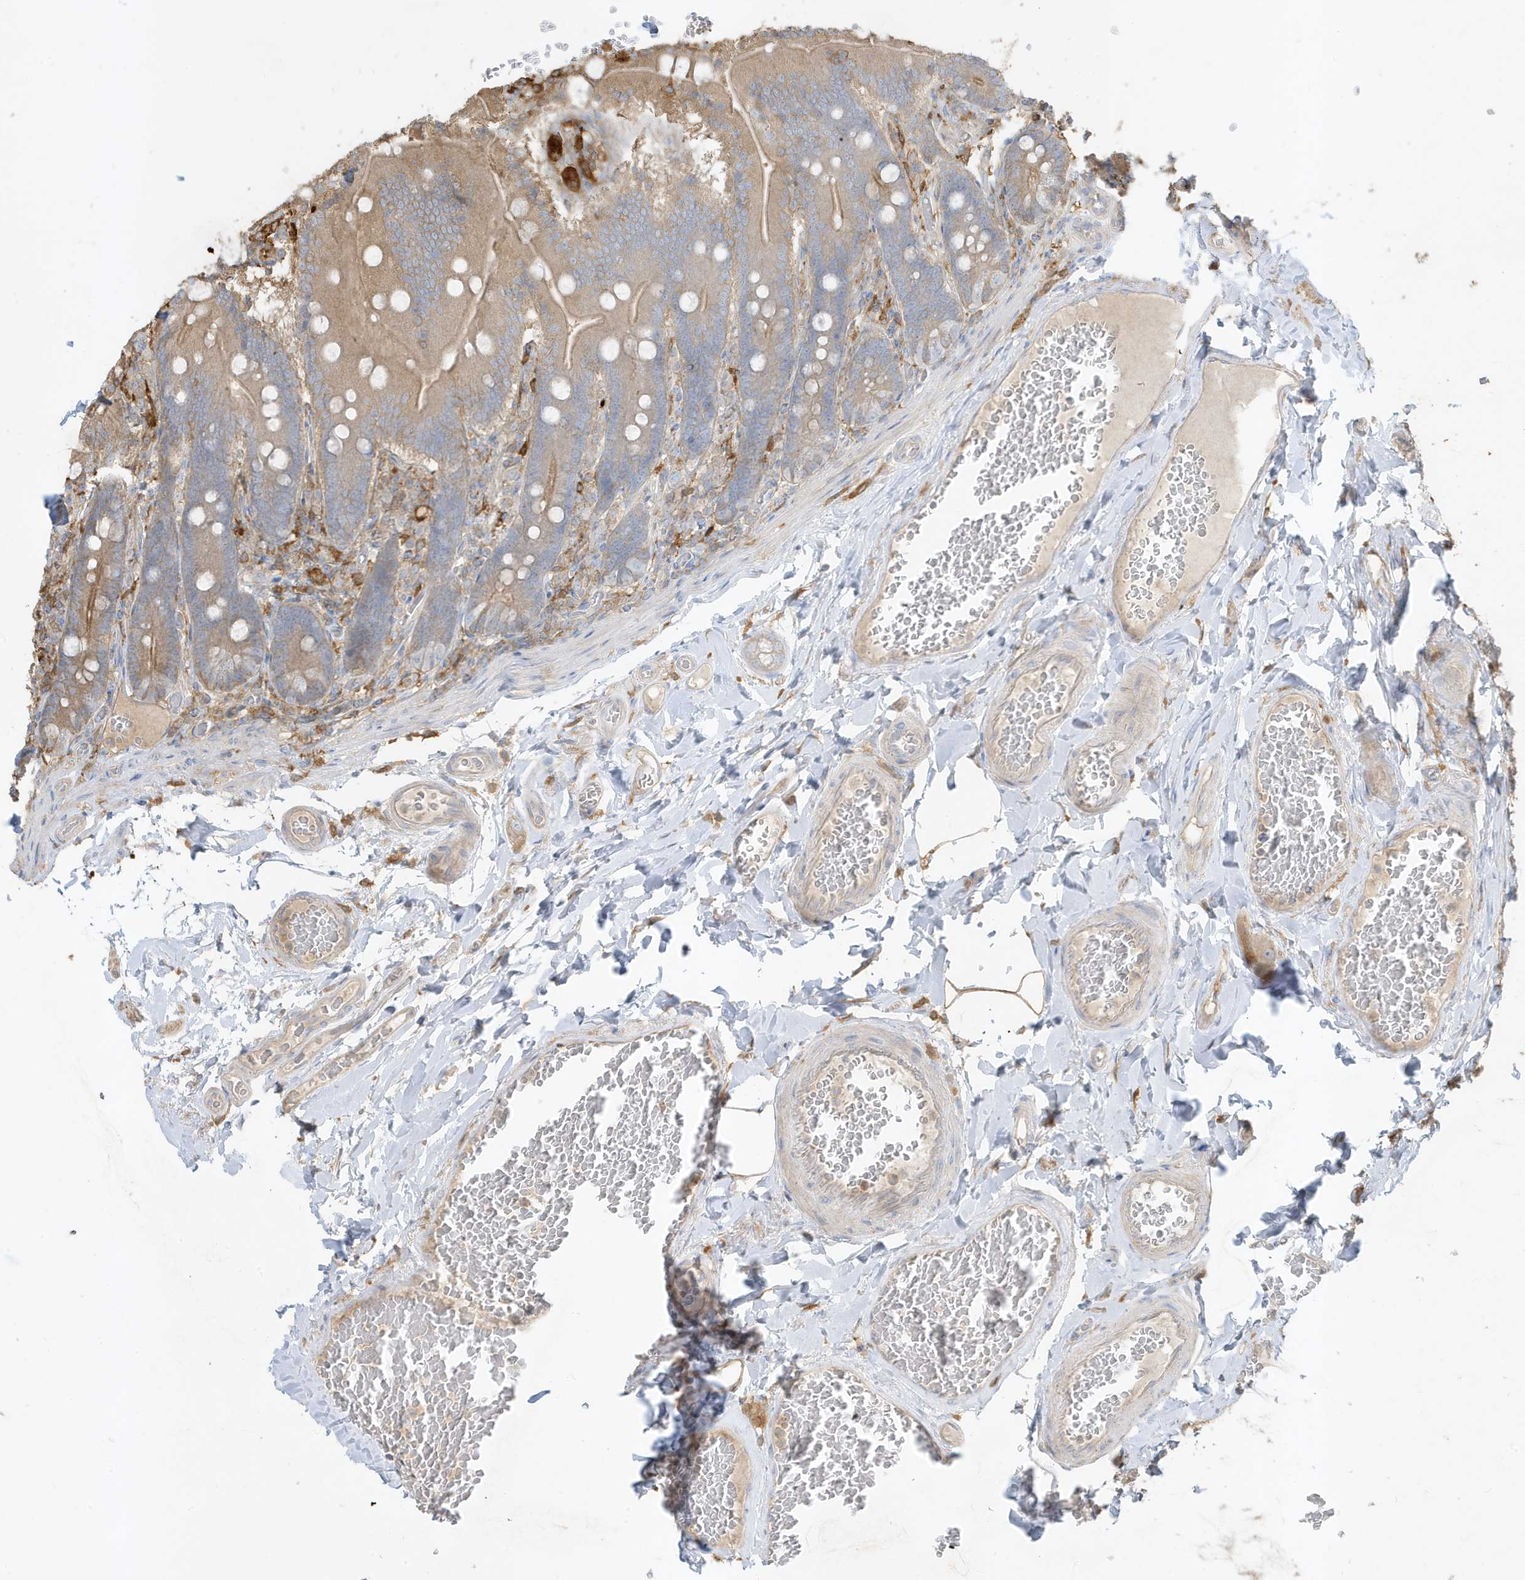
{"staining": {"intensity": "weak", "quantity": "25%-75%", "location": "cytoplasmic/membranous"}, "tissue": "duodenum", "cell_type": "Glandular cells", "image_type": "normal", "snomed": [{"axis": "morphology", "description": "Normal tissue, NOS"}, {"axis": "topography", "description": "Duodenum"}], "caption": "Immunohistochemistry (IHC) histopathology image of benign duodenum: human duodenum stained using immunohistochemistry (IHC) demonstrates low levels of weak protein expression localized specifically in the cytoplasmic/membranous of glandular cells, appearing as a cytoplasmic/membranous brown color.", "gene": "ABTB1", "patient": {"sex": "female", "age": 62}}